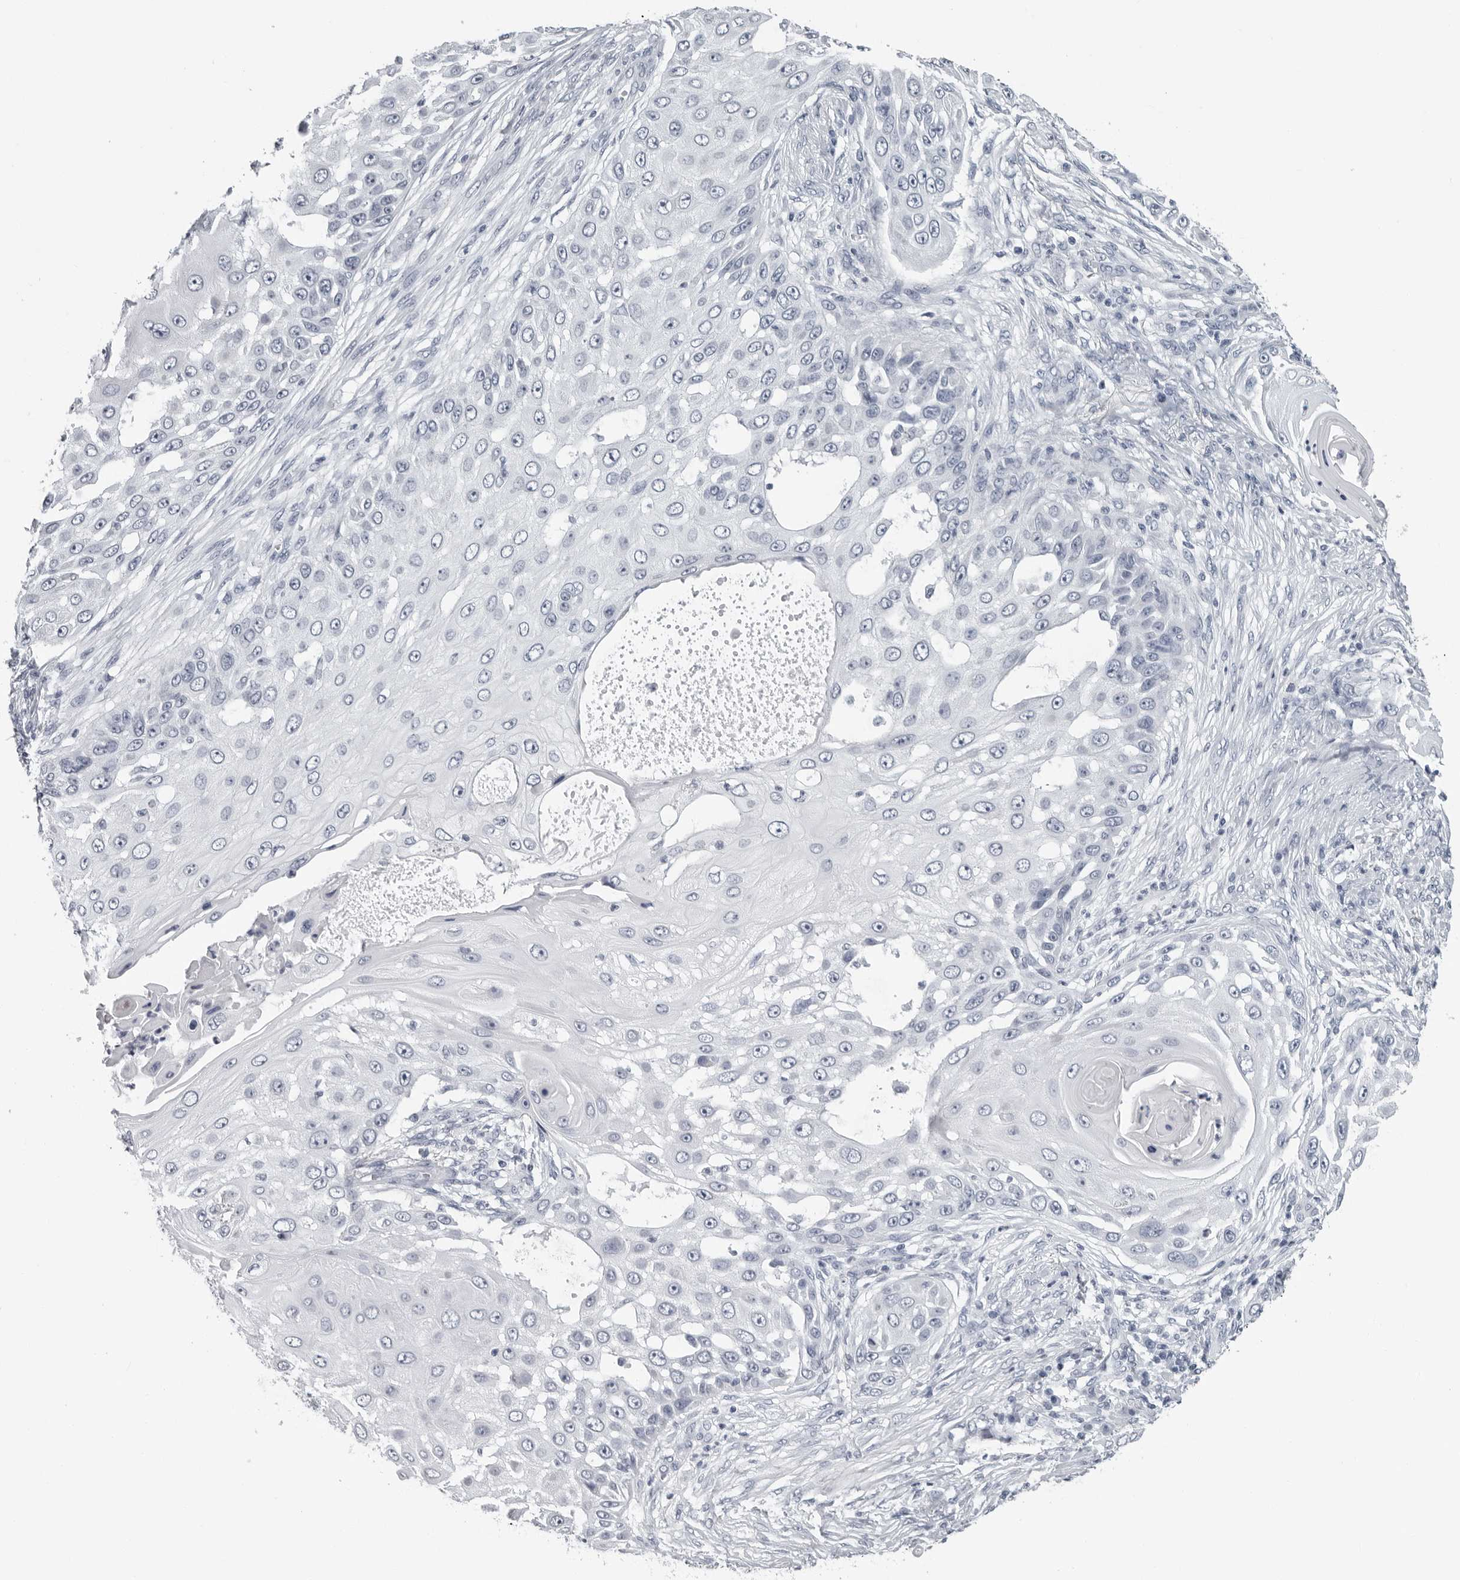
{"staining": {"intensity": "negative", "quantity": "none", "location": "none"}, "tissue": "skin cancer", "cell_type": "Tumor cells", "image_type": "cancer", "snomed": [{"axis": "morphology", "description": "Squamous cell carcinoma, NOS"}, {"axis": "topography", "description": "Skin"}], "caption": "A micrograph of human skin cancer (squamous cell carcinoma) is negative for staining in tumor cells.", "gene": "OPLAH", "patient": {"sex": "female", "age": 44}}